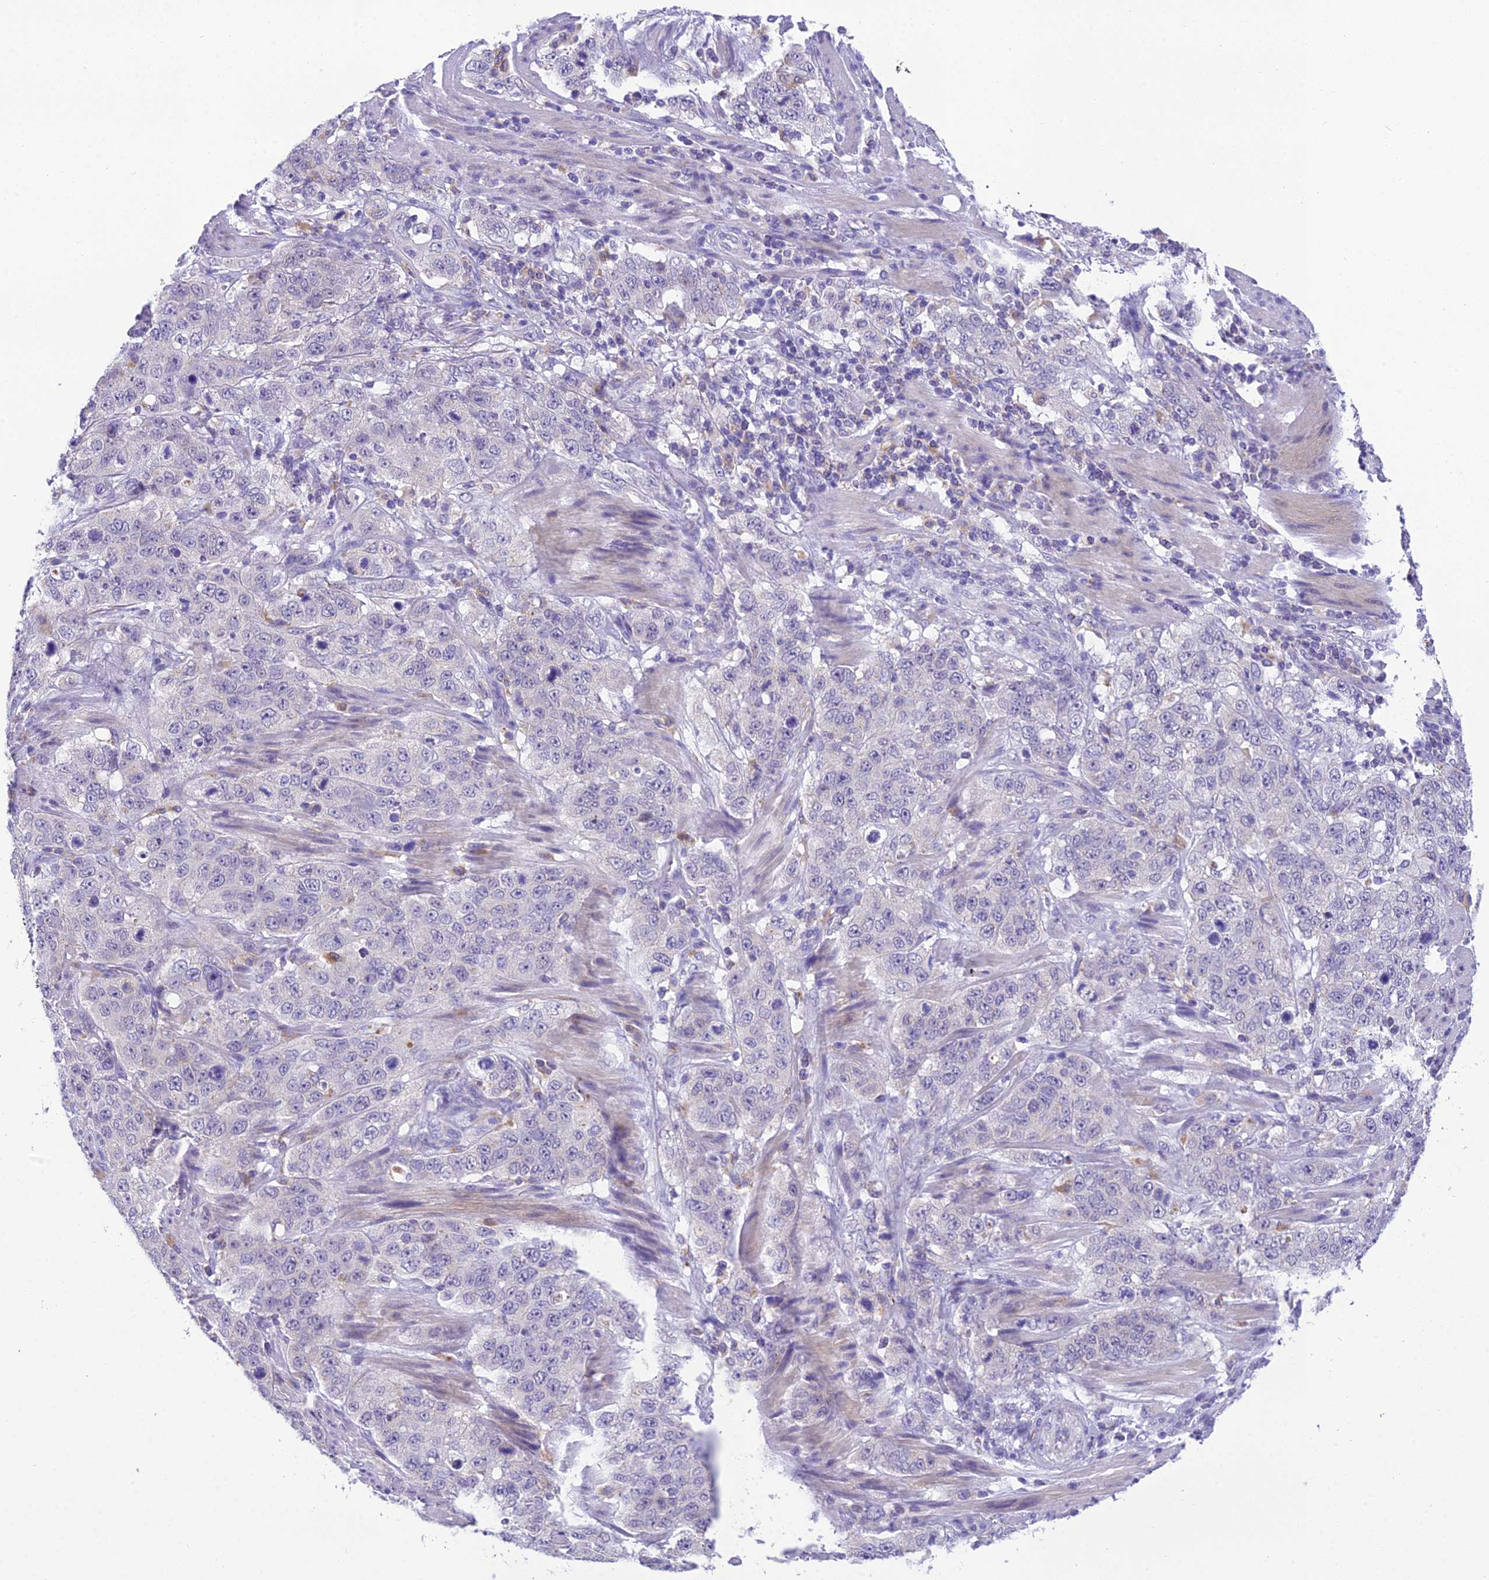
{"staining": {"intensity": "negative", "quantity": "none", "location": "none"}, "tissue": "stomach cancer", "cell_type": "Tumor cells", "image_type": "cancer", "snomed": [{"axis": "morphology", "description": "Adenocarcinoma, NOS"}, {"axis": "topography", "description": "Stomach"}], "caption": "High power microscopy histopathology image of an immunohistochemistry (IHC) photomicrograph of adenocarcinoma (stomach), revealing no significant staining in tumor cells.", "gene": "MIIP", "patient": {"sex": "male", "age": 48}}